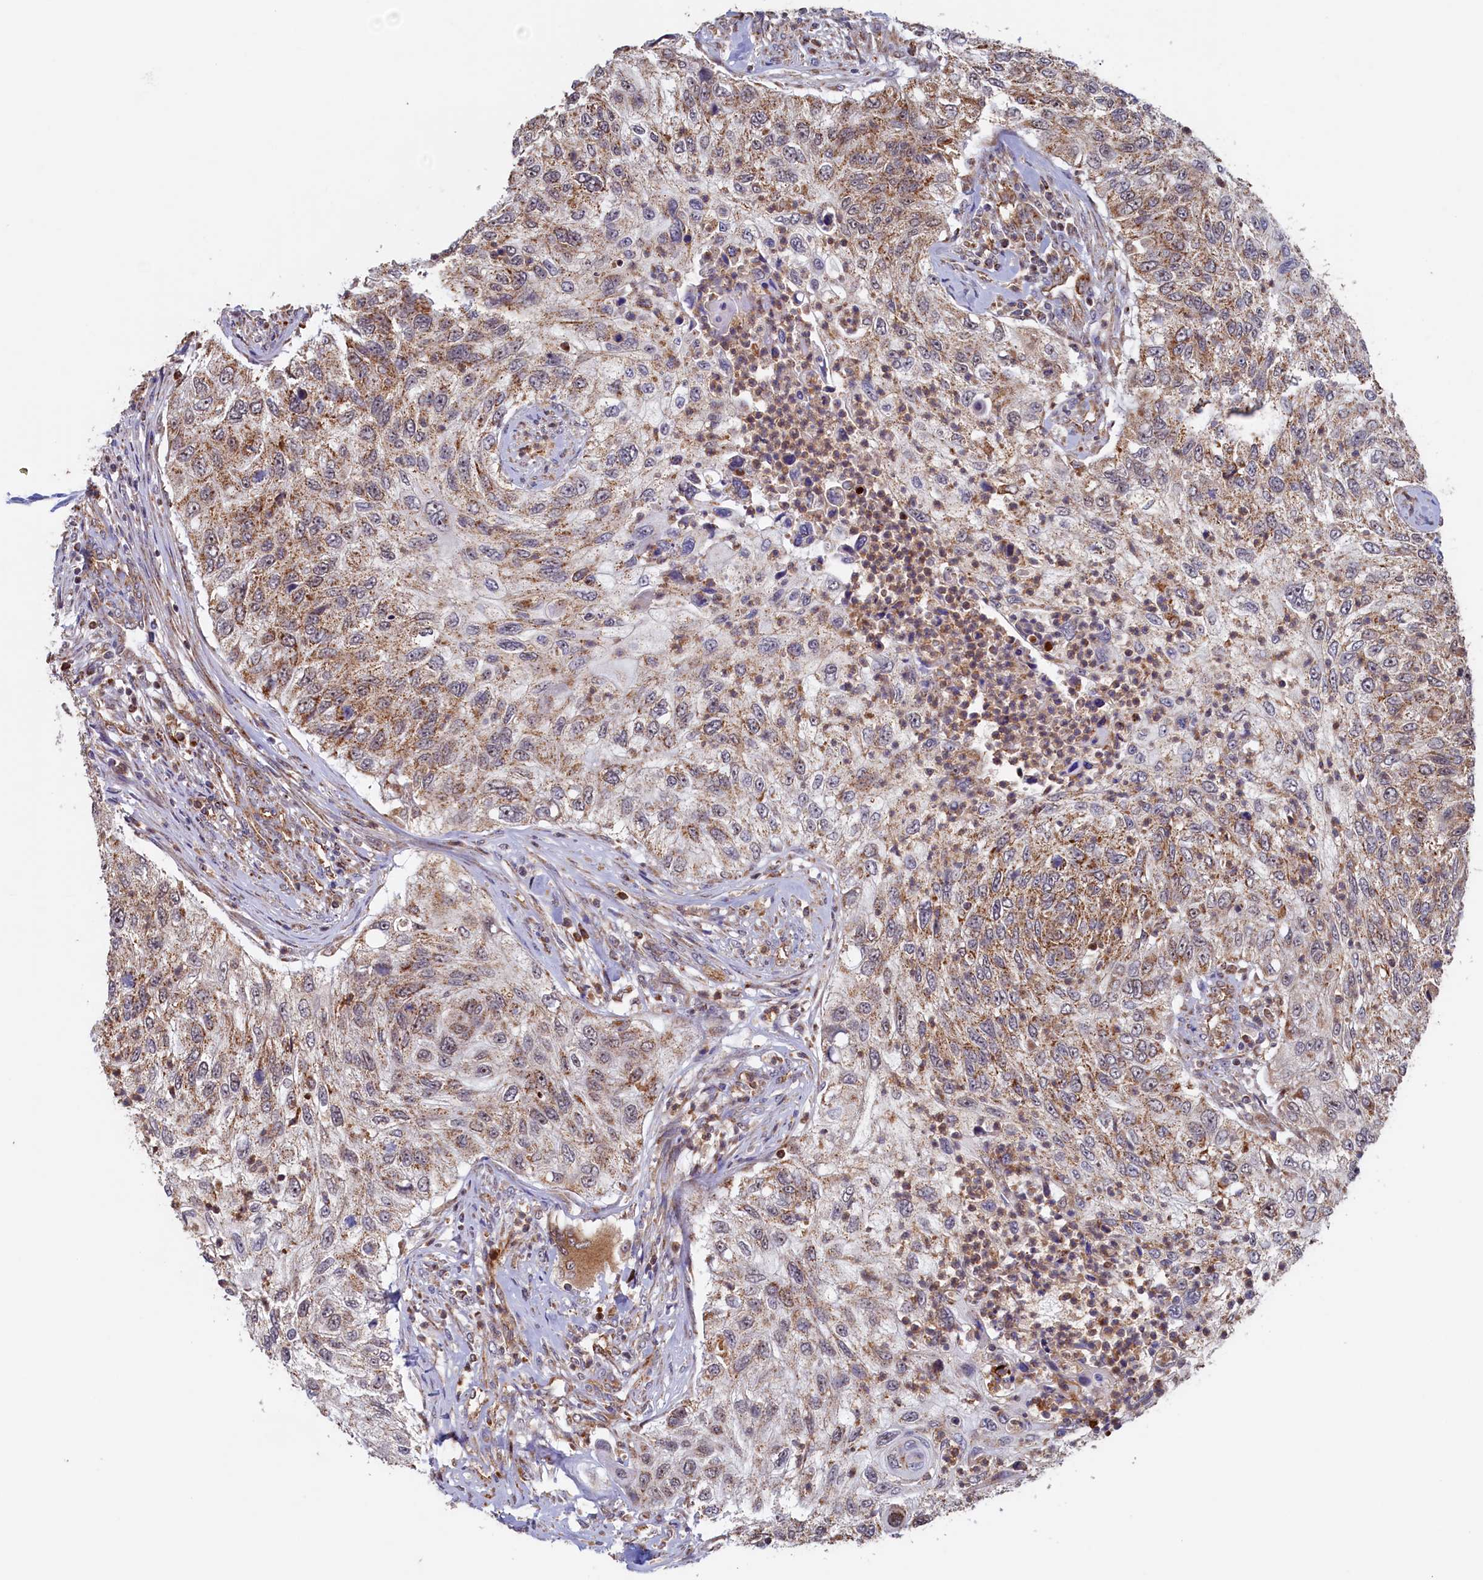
{"staining": {"intensity": "moderate", "quantity": "25%-75%", "location": "cytoplasmic/membranous"}, "tissue": "urothelial cancer", "cell_type": "Tumor cells", "image_type": "cancer", "snomed": [{"axis": "morphology", "description": "Urothelial carcinoma, High grade"}, {"axis": "topography", "description": "Urinary bladder"}], "caption": "An IHC histopathology image of neoplastic tissue is shown. Protein staining in brown shows moderate cytoplasmic/membranous positivity in urothelial cancer within tumor cells.", "gene": "UBE3B", "patient": {"sex": "female", "age": 60}}